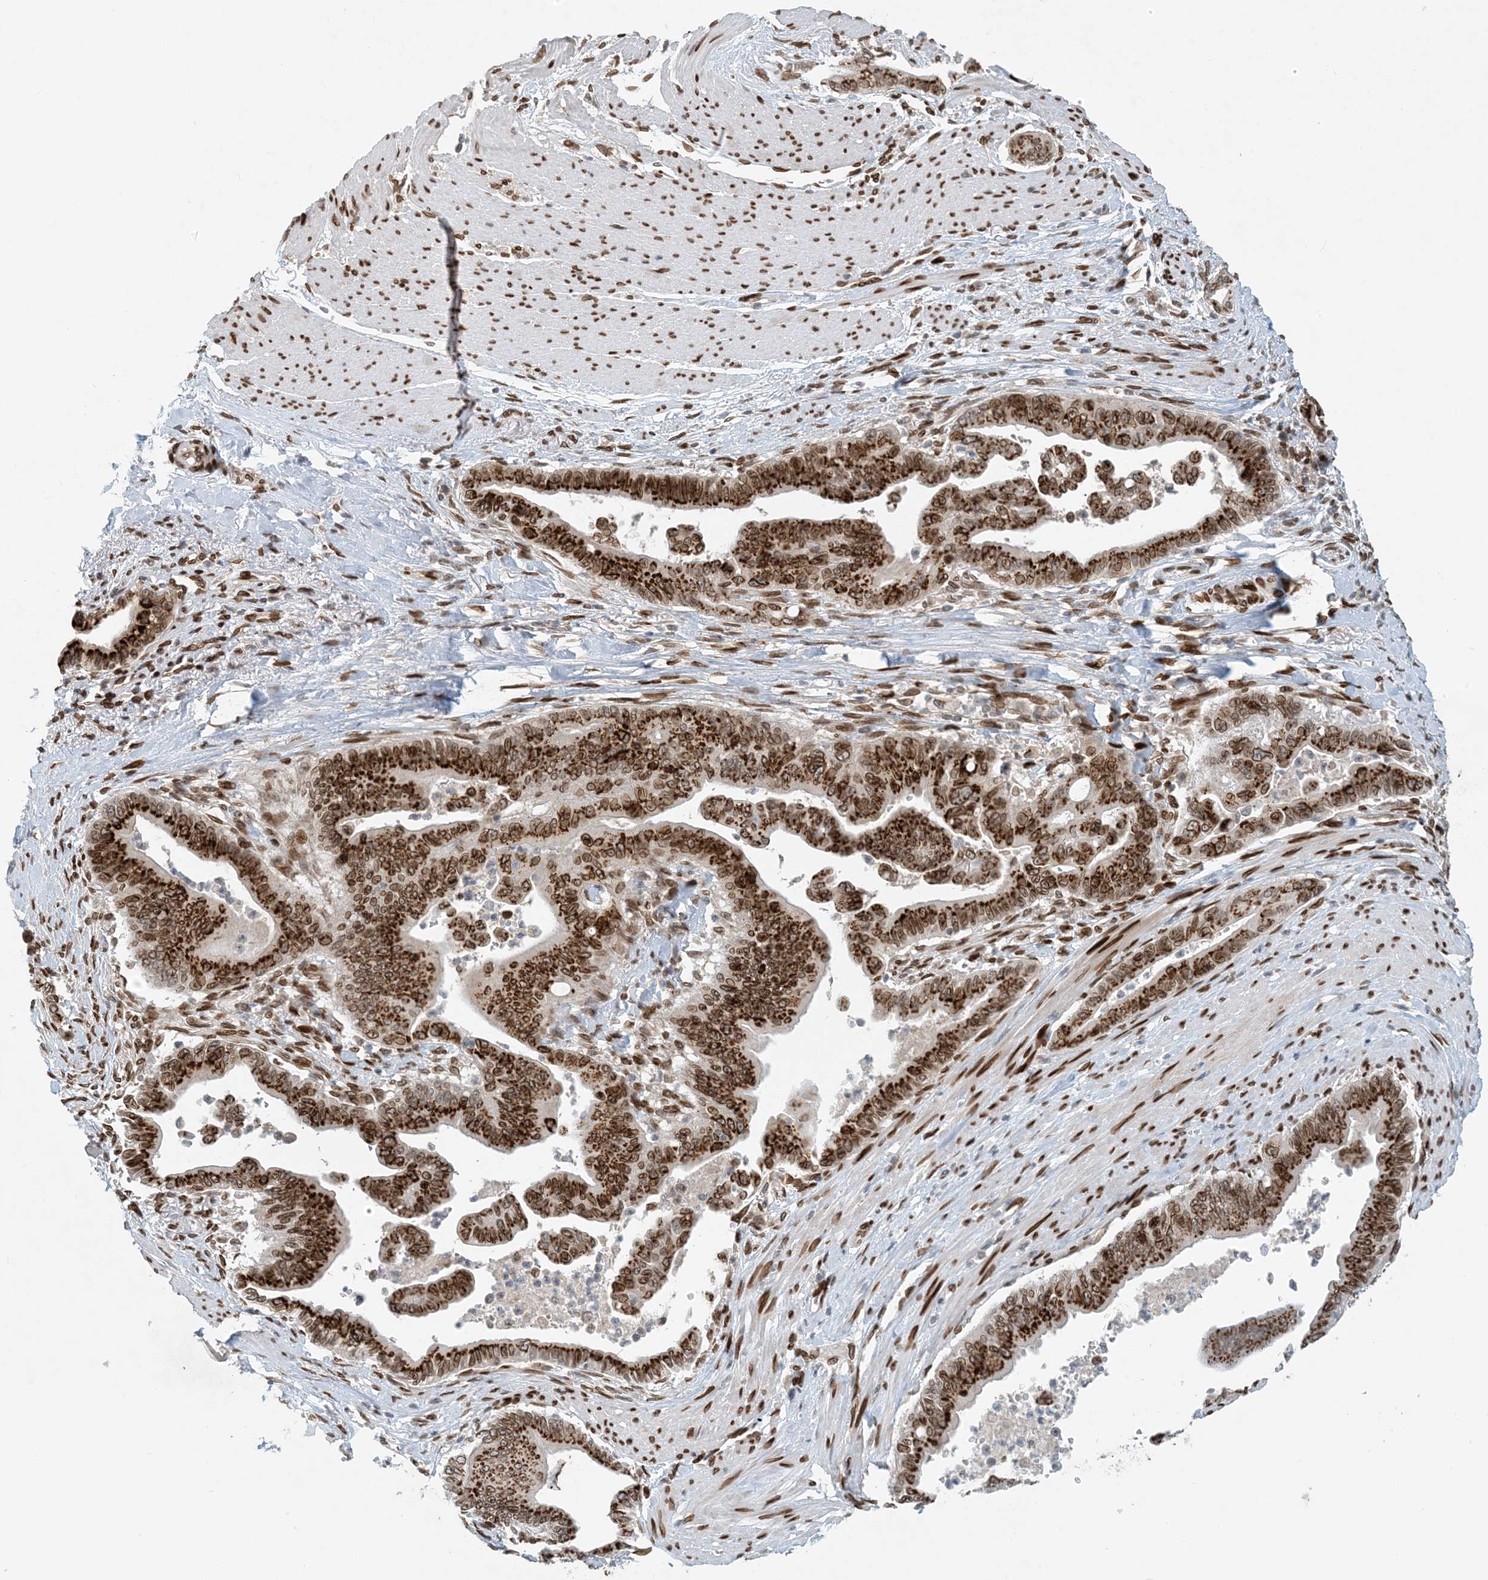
{"staining": {"intensity": "strong", "quantity": ">75%", "location": "cytoplasmic/membranous,nuclear"}, "tissue": "pancreatic cancer", "cell_type": "Tumor cells", "image_type": "cancer", "snomed": [{"axis": "morphology", "description": "Adenocarcinoma, NOS"}, {"axis": "topography", "description": "Pancreas"}], "caption": "Pancreatic adenocarcinoma tissue demonstrates strong cytoplasmic/membranous and nuclear staining in approximately >75% of tumor cells", "gene": "SLC35A2", "patient": {"sex": "male", "age": 70}}